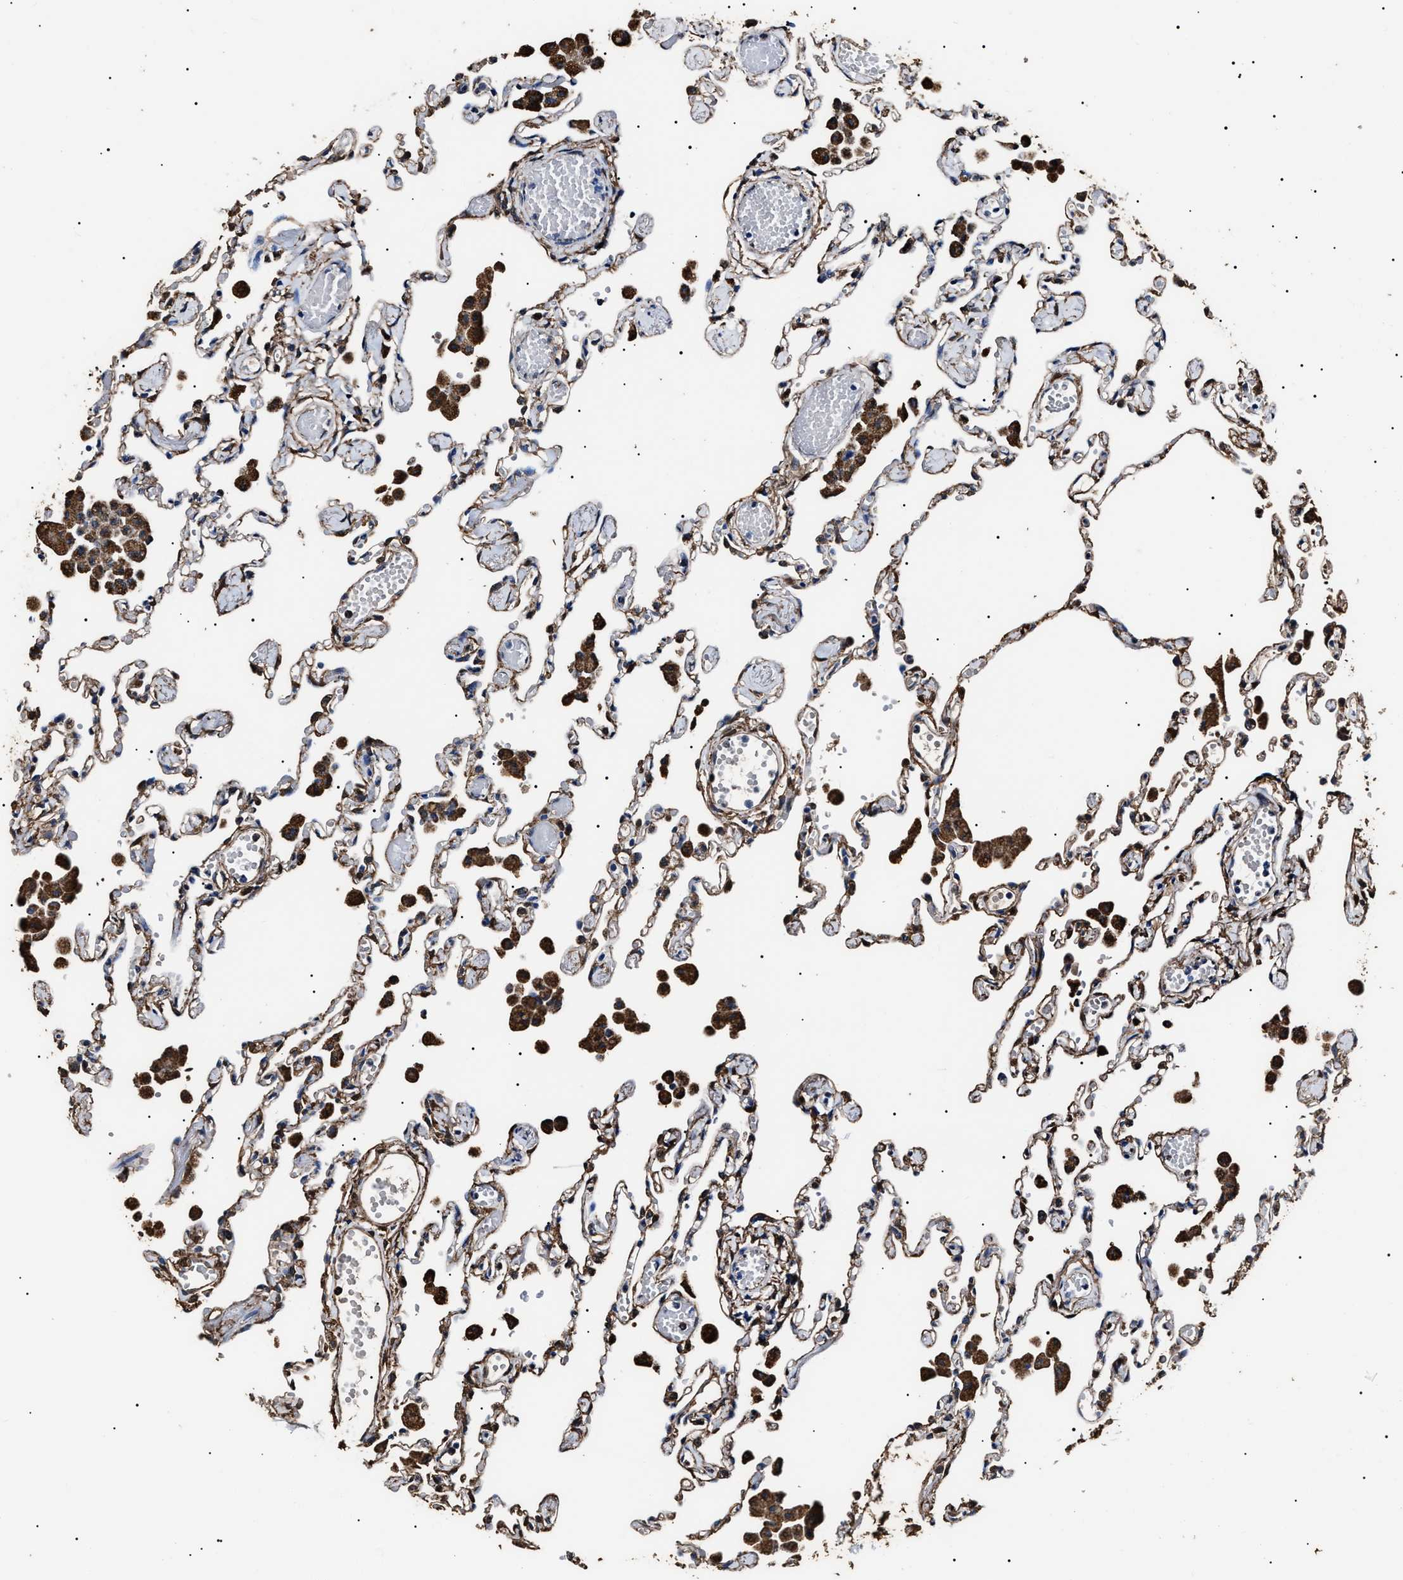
{"staining": {"intensity": "moderate", "quantity": "25%-75%", "location": "cytoplasmic/membranous"}, "tissue": "lung", "cell_type": "Alveolar cells", "image_type": "normal", "snomed": [{"axis": "morphology", "description": "Normal tissue, NOS"}, {"axis": "topography", "description": "Bronchus"}, {"axis": "topography", "description": "Lung"}], "caption": "A histopathology image of human lung stained for a protein displays moderate cytoplasmic/membranous brown staining in alveolar cells.", "gene": "ALDH1A1", "patient": {"sex": "female", "age": 49}}